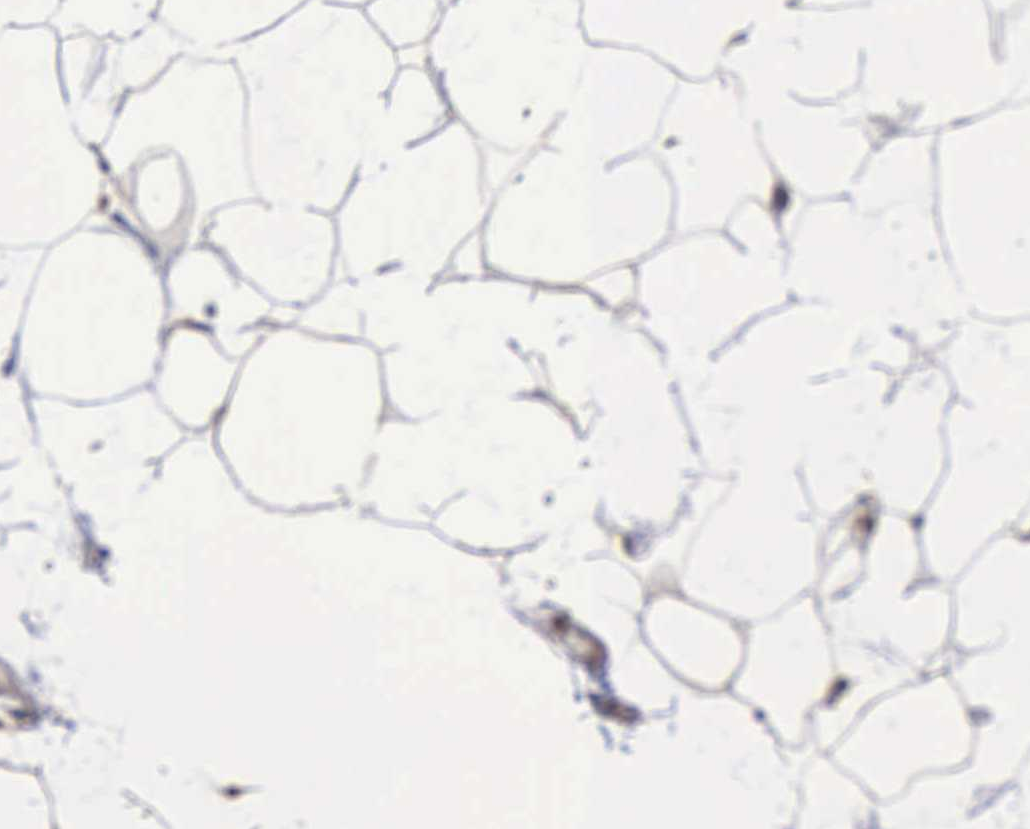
{"staining": {"intensity": "strong", "quantity": ">75%", "location": "cytoplasmic/membranous,nuclear"}, "tissue": "adipose tissue", "cell_type": "Adipocytes", "image_type": "normal", "snomed": [{"axis": "morphology", "description": "Normal tissue, NOS"}, {"axis": "morphology", "description": "Fibrosis, NOS"}, {"axis": "topography", "description": "Breast"}], "caption": "This image displays IHC staining of unremarkable human adipose tissue, with high strong cytoplasmic/membranous,nuclear positivity in about >75% of adipocytes.", "gene": "FHL1", "patient": {"sex": "female", "age": 24}}